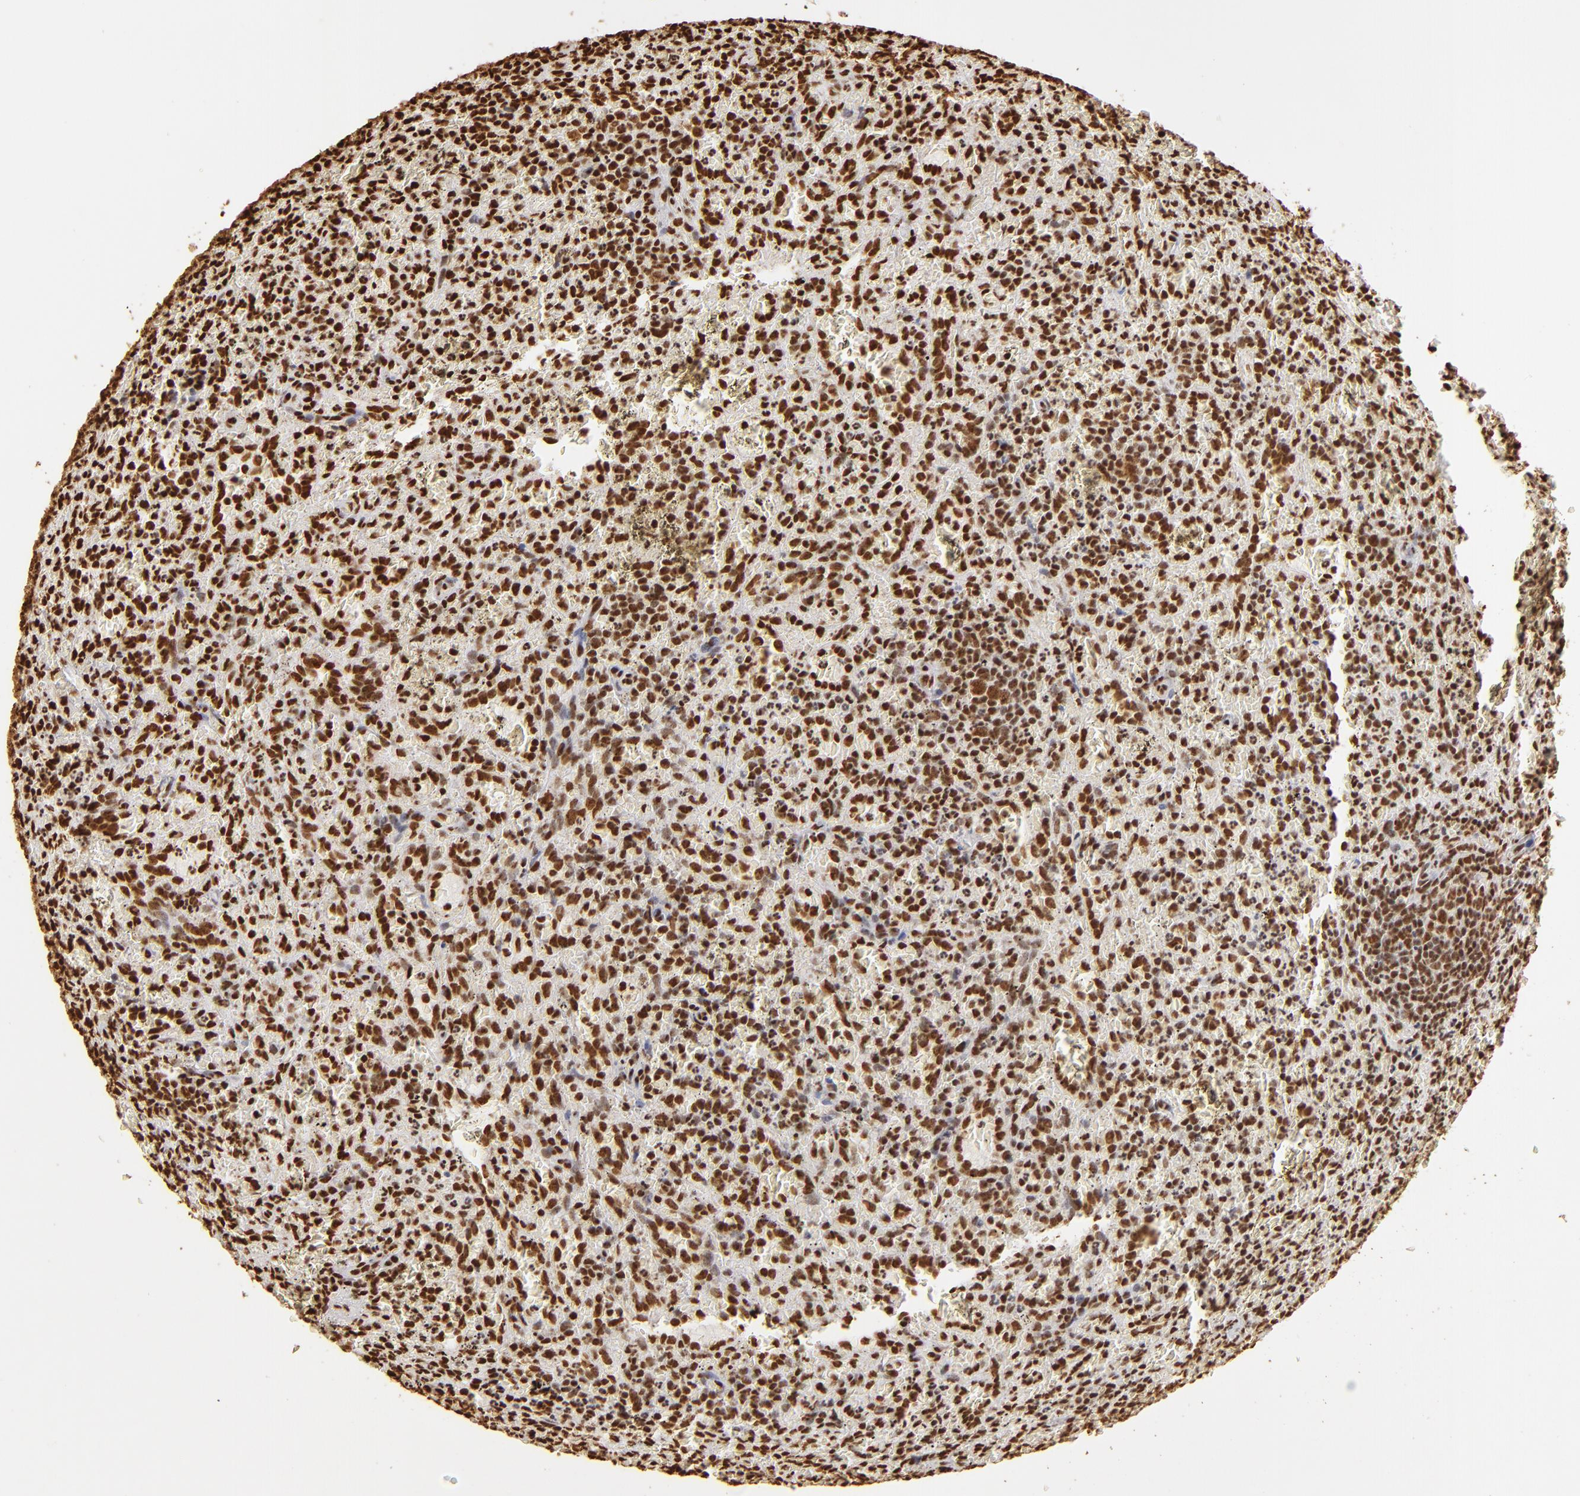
{"staining": {"intensity": "strong", "quantity": ">75%", "location": "nuclear"}, "tissue": "lymphoma", "cell_type": "Tumor cells", "image_type": "cancer", "snomed": [{"axis": "morphology", "description": "Malignant lymphoma, non-Hodgkin's type, Low grade"}, {"axis": "topography", "description": "Spleen"}], "caption": "Brown immunohistochemical staining in human low-grade malignant lymphoma, non-Hodgkin's type shows strong nuclear expression in about >75% of tumor cells.", "gene": "ILF3", "patient": {"sex": "female", "age": 64}}